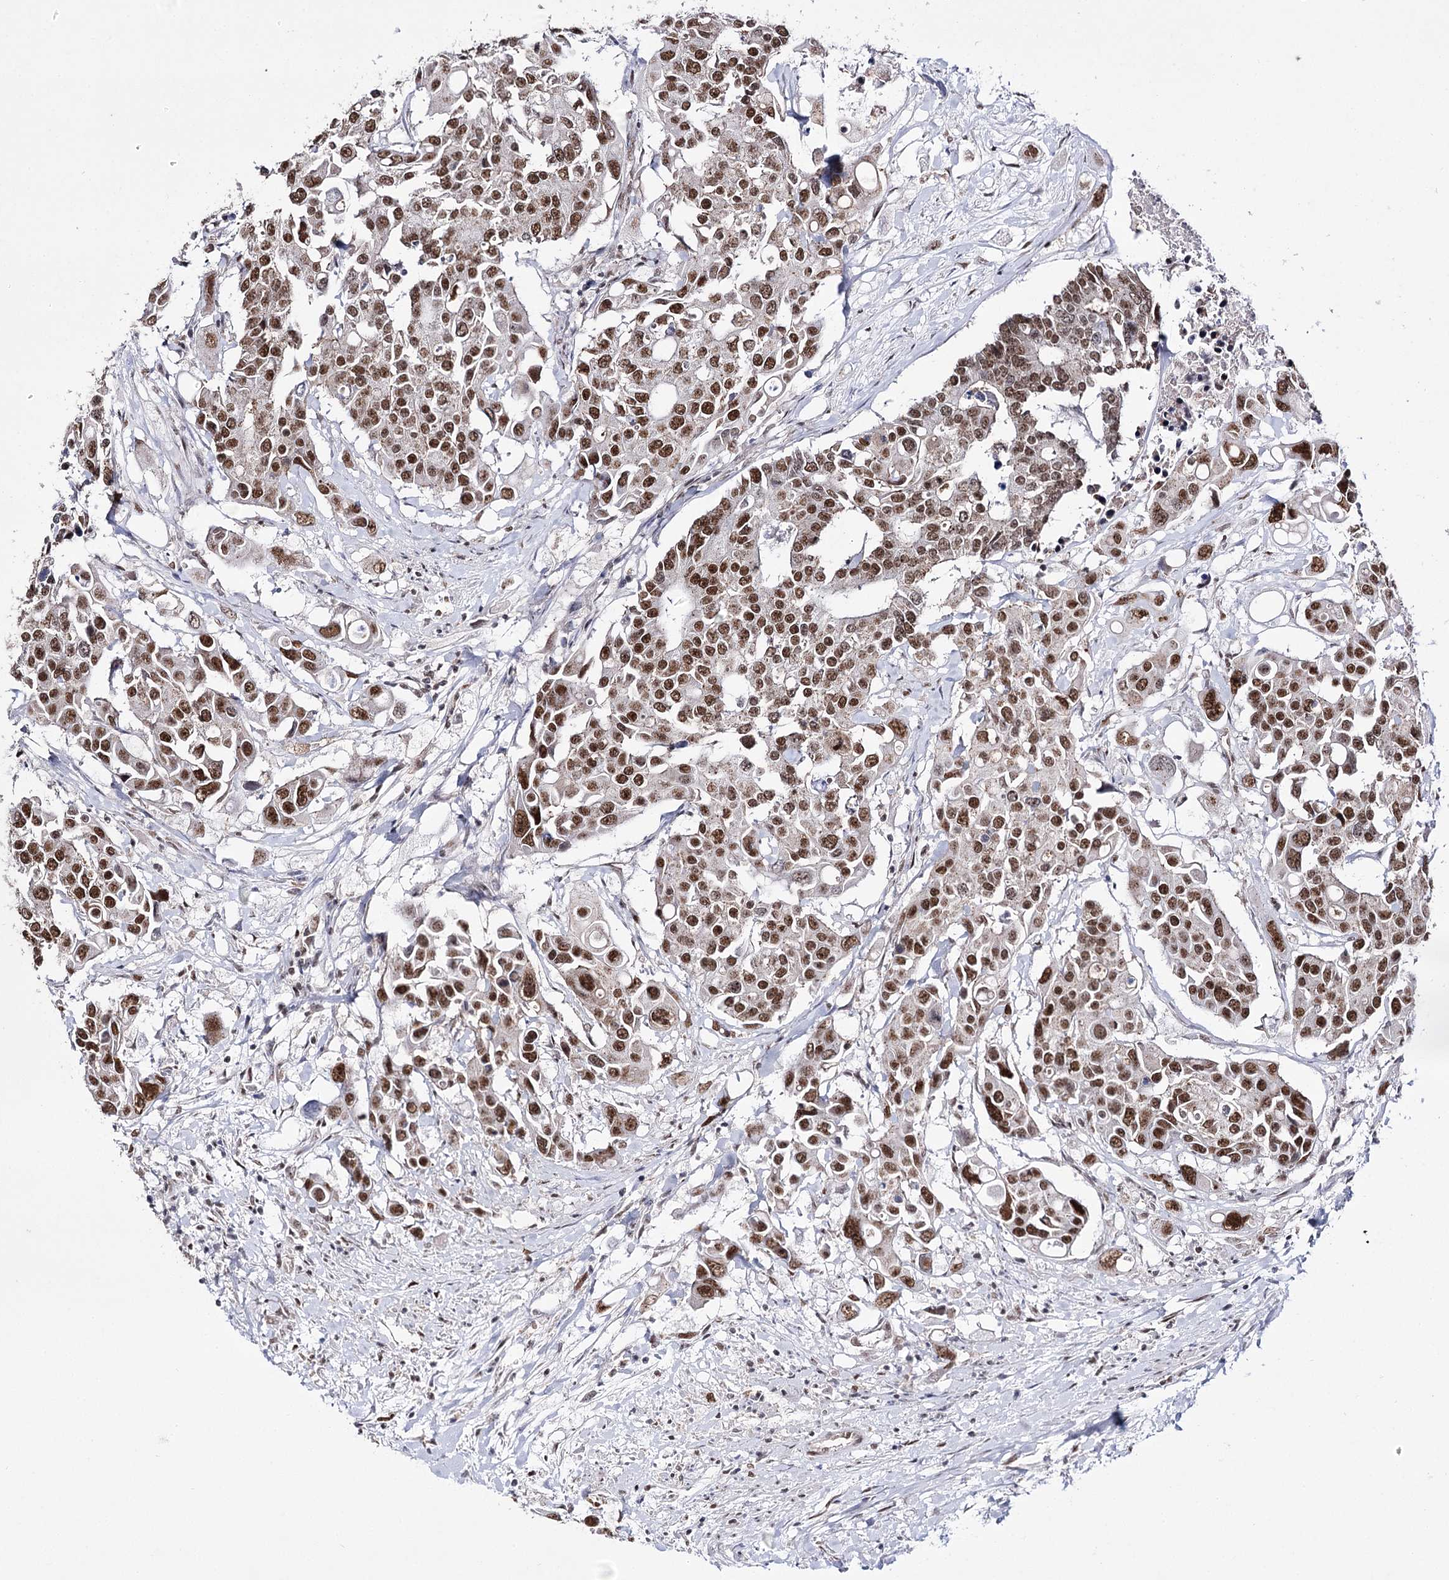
{"staining": {"intensity": "moderate", "quantity": ">75%", "location": "nuclear"}, "tissue": "colorectal cancer", "cell_type": "Tumor cells", "image_type": "cancer", "snomed": [{"axis": "morphology", "description": "Adenocarcinoma, NOS"}, {"axis": "topography", "description": "Colon"}], "caption": "Brown immunohistochemical staining in colorectal adenocarcinoma exhibits moderate nuclear positivity in approximately >75% of tumor cells. (DAB (3,3'-diaminobenzidine) IHC, brown staining for protein, blue staining for nuclei).", "gene": "VGLL4", "patient": {"sex": "male", "age": 77}}